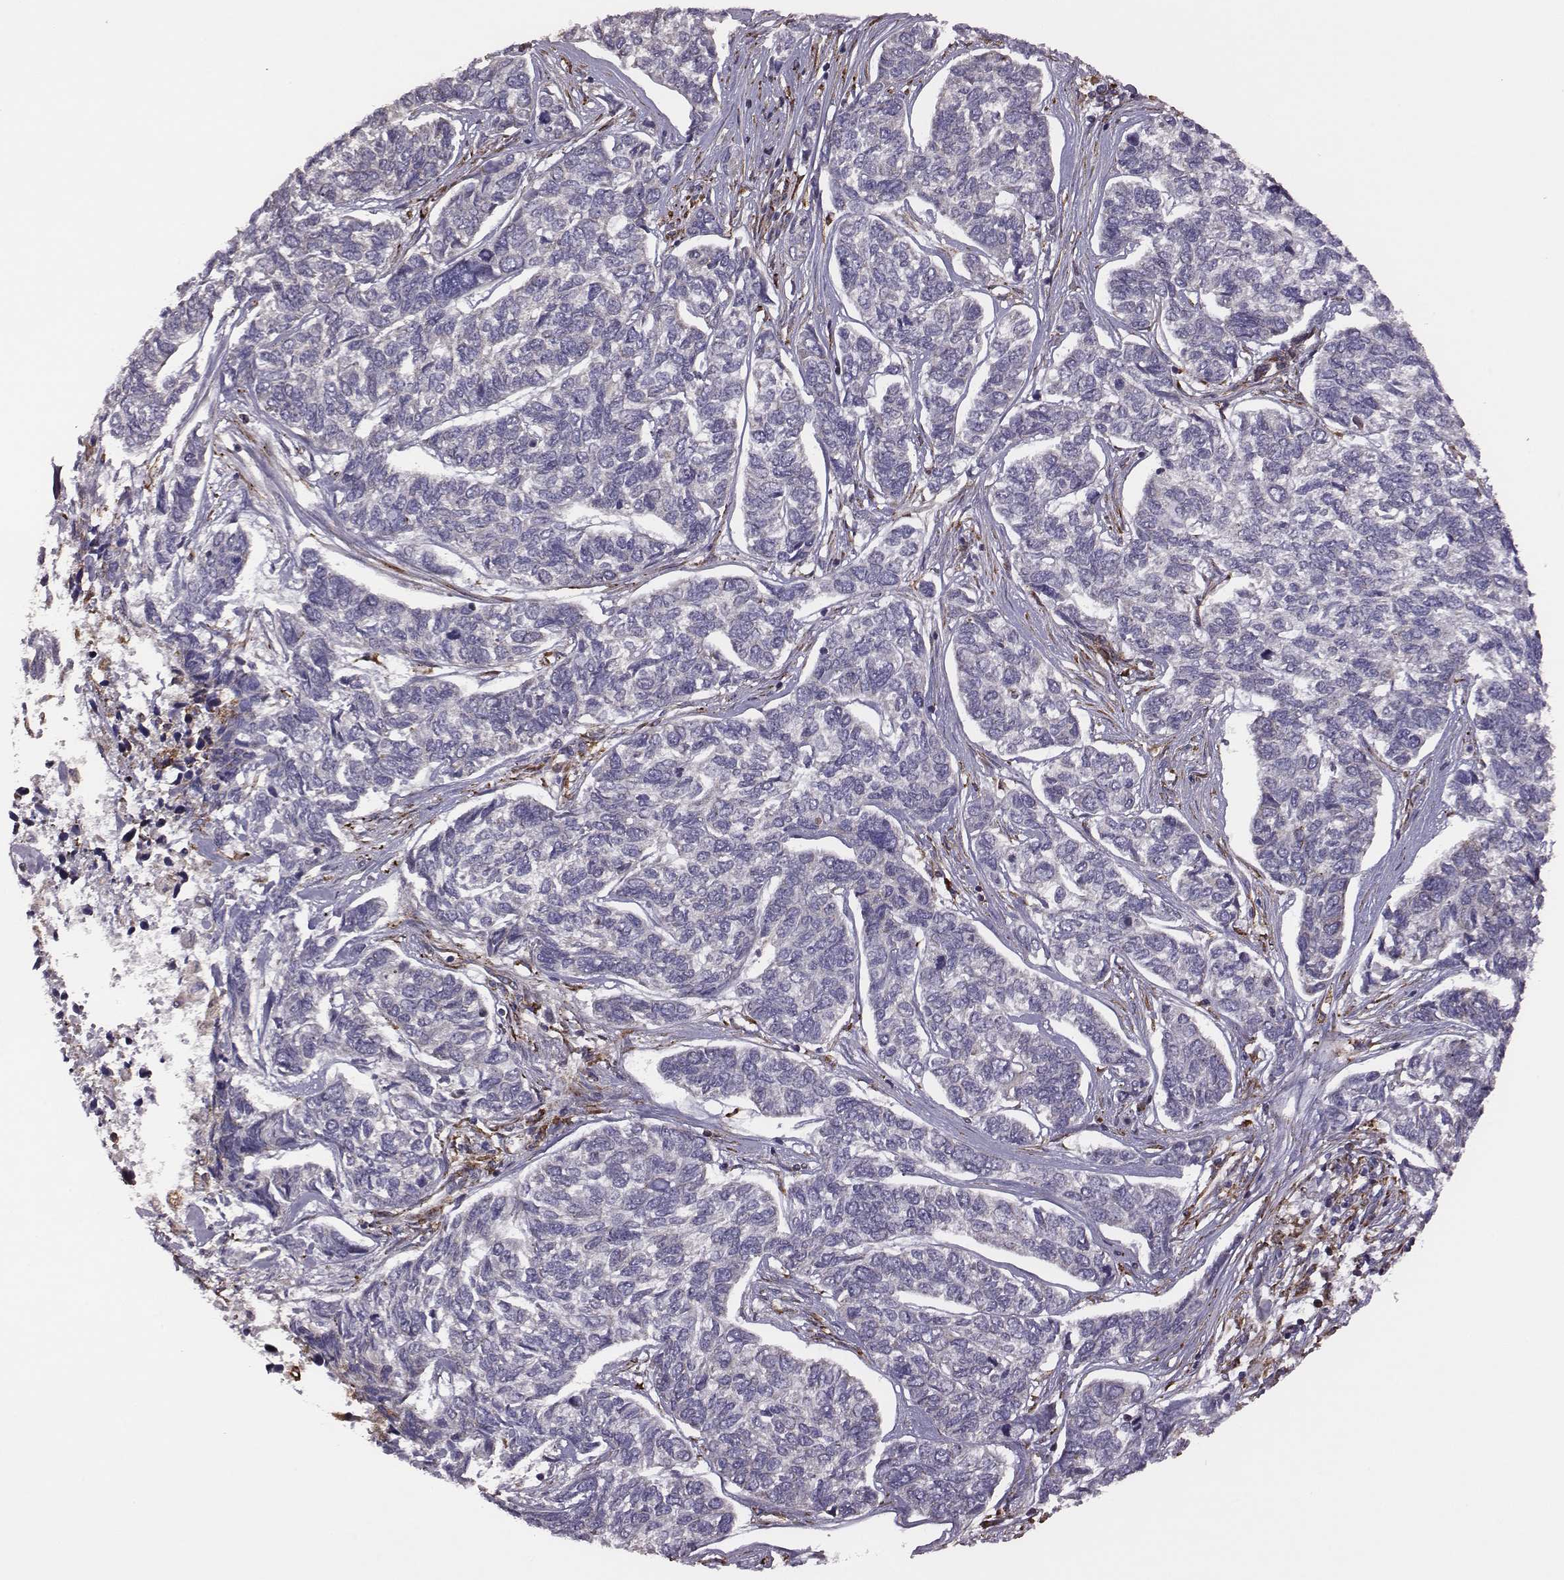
{"staining": {"intensity": "negative", "quantity": "none", "location": "none"}, "tissue": "skin cancer", "cell_type": "Tumor cells", "image_type": "cancer", "snomed": [{"axis": "morphology", "description": "Basal cell carcinoma"}, {"axis": "topography", "description": "Skin"}], "caption": "There is no significant positivity in tumor cells of skin cancer (basal cell carcinoma).", "gene": "SELENOI", "patient": {"sex": "female", "age": 65}}